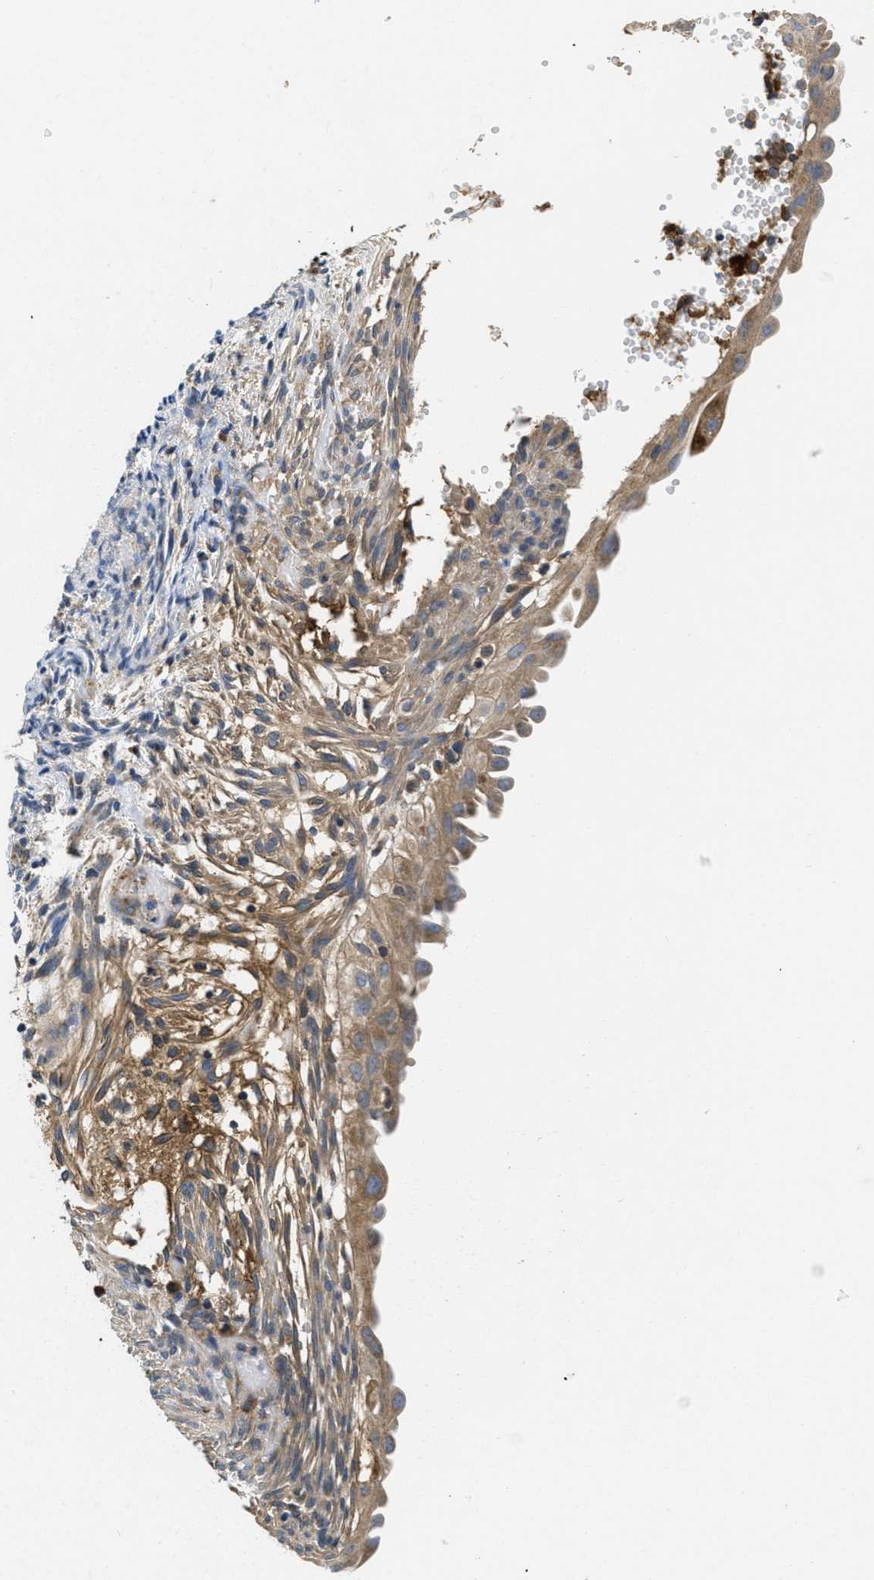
{"staining": {"intensity": "moderate", "quantity": ">75%", "location": "cytoplasmic/membranous"}, "tissue": "endometrial cancer", "cell_type": "Tumor cells", "image_type": "cancer", "snomed": [{"axis": "morphology", "description": "Adenocarcinoma, NOS"}, {"axis": "topography", "description": "Endometrium"}], "caption": "The immunohistochemical stain shows moderate cytoplasmic/membranous positivity in tumor cells of endometrial adenocarcinoma tissue.", "gene": "GALK1", "patient": {"sex": "female", "age": 58}}